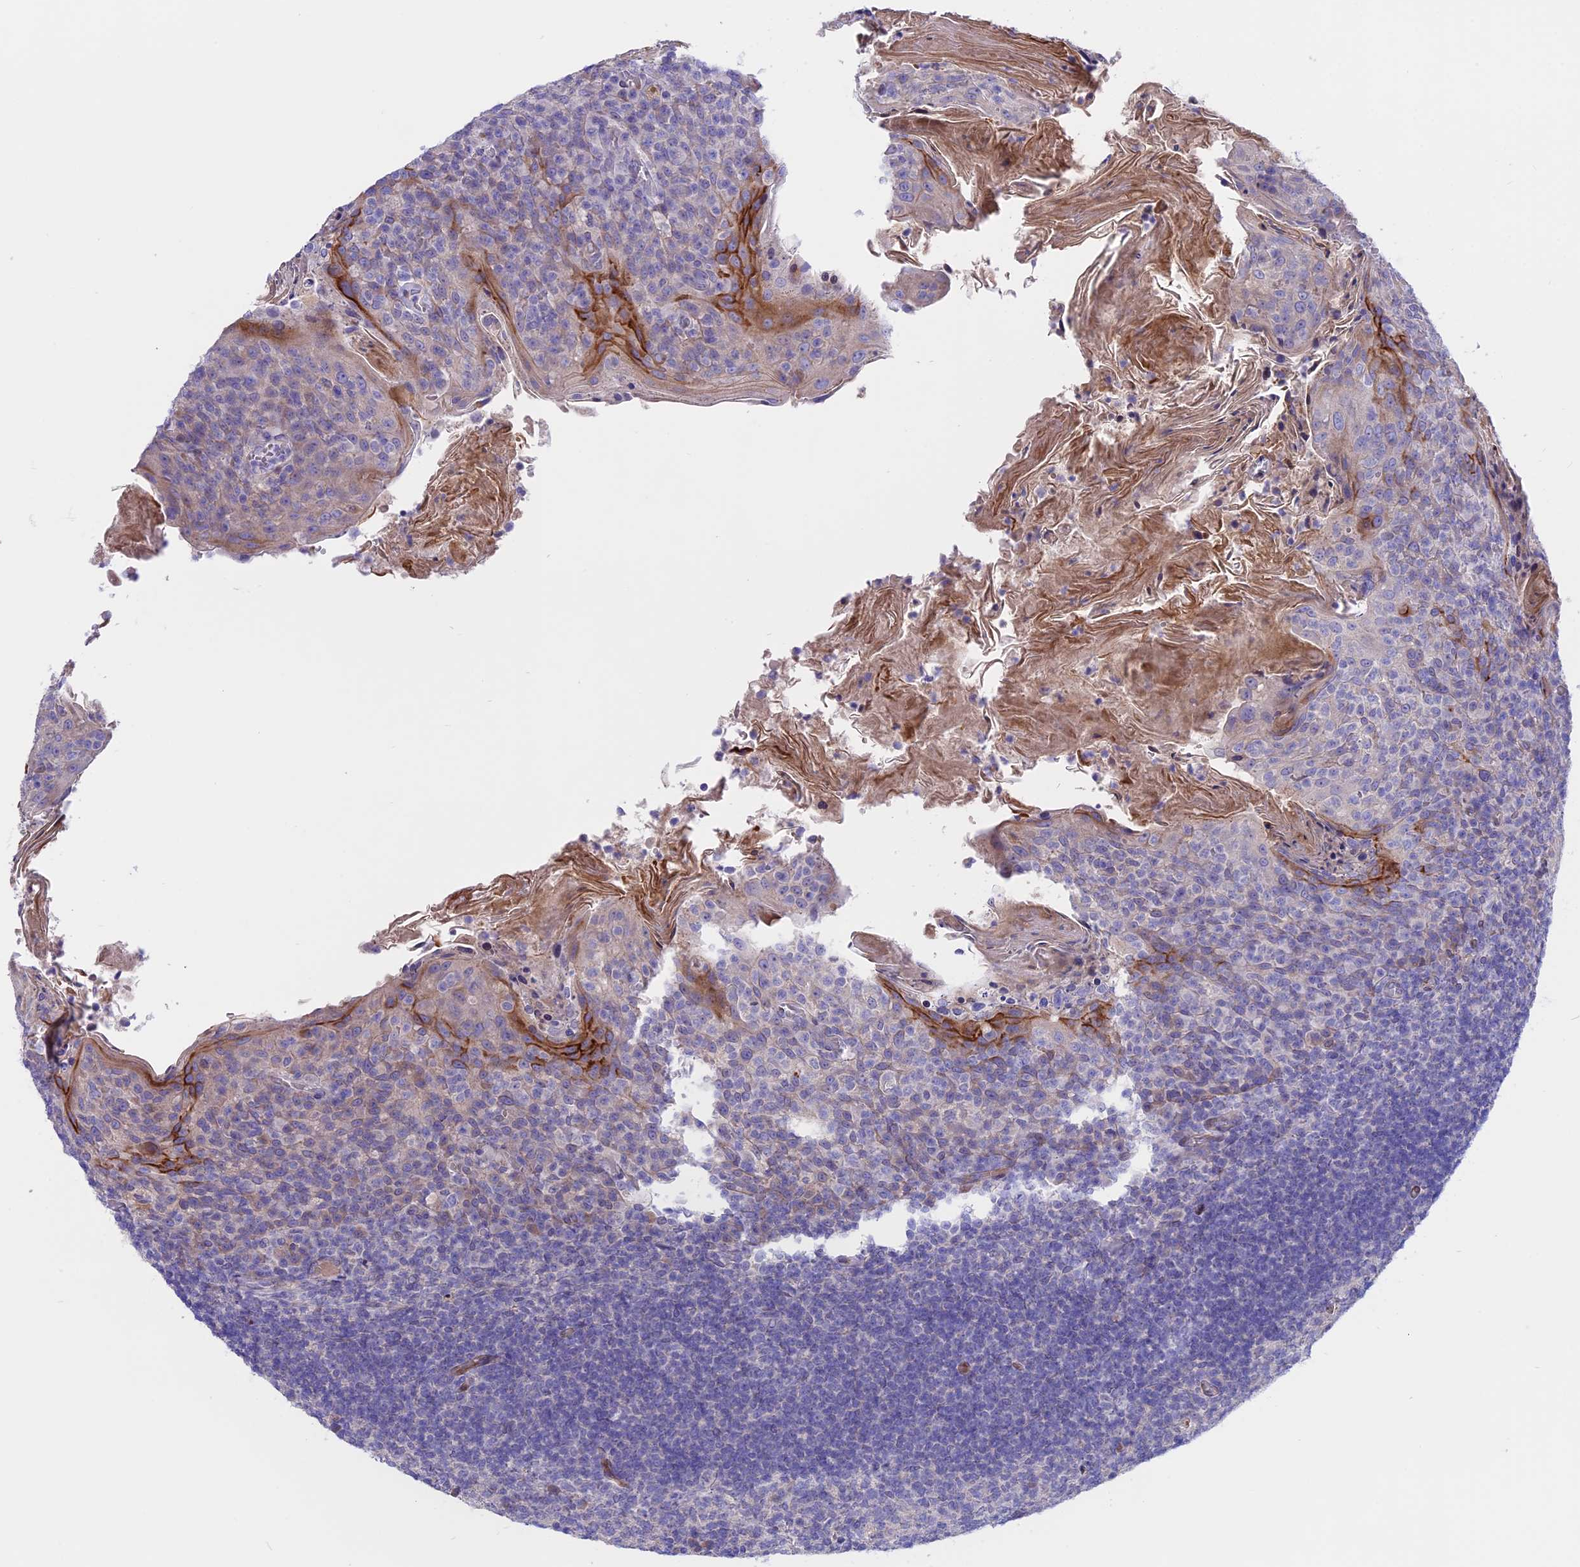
{"staining": {"intensity": "negative", "quantity": "none", "location": "none"}, "tissue": "tonsil", "cell_type": "Germinal center cells", "image_type": "normal", "snomed": [{"axis": "morphology", "description": "Normal tissue, NOS"}, {"axis": "topography", "description": "Tonsil"}], "caption": "The photomicrograph exhibits no significant positivity in germinal center cells of tonsil. The staining was performed using DAB (3,3'-diaminobenzidine) to visualize the protein expression in brown, while the nuclei were stained in blue with hematoxylin (Magnification: 20x).", "gene": "TMEM138", "patient": {"sex": "female", "age": 10}}